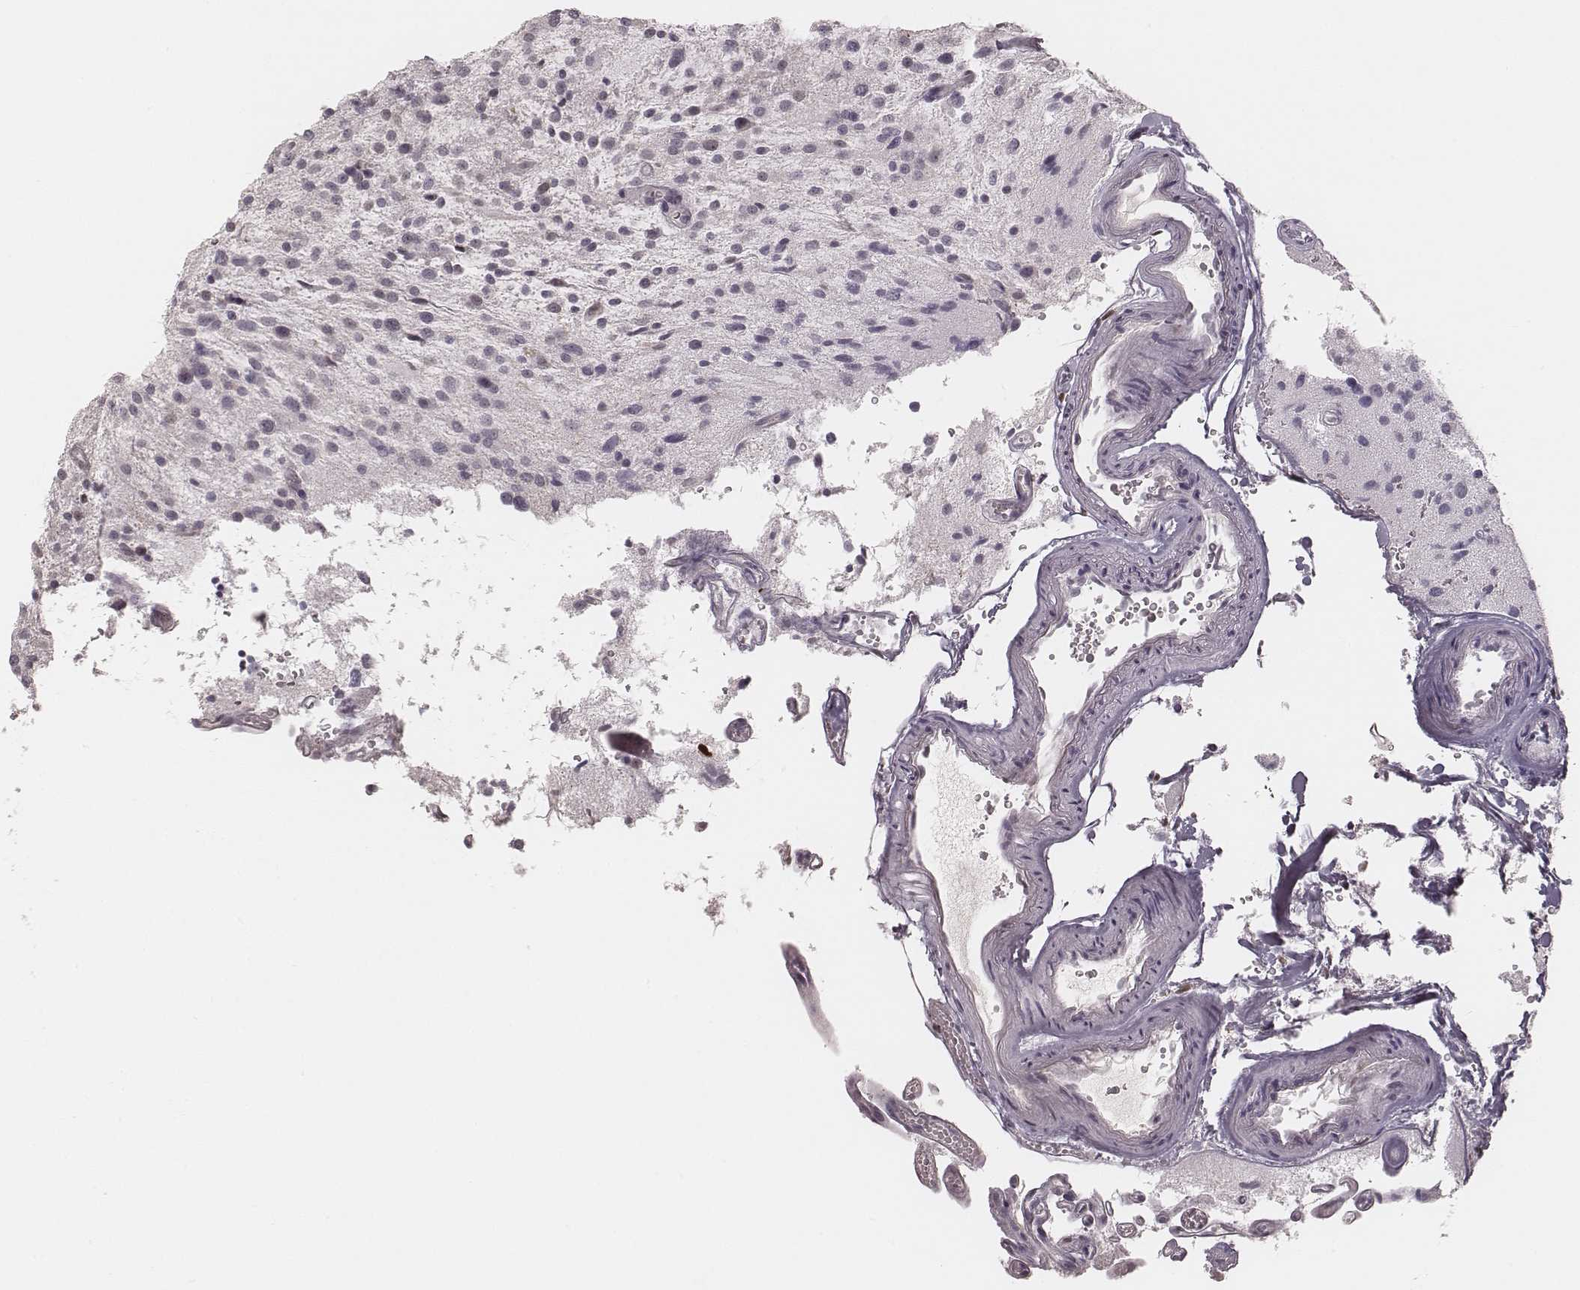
{"staining": {"intensity": "negative", "quantity": "none", "location": "none"}, "tissue": "glioma", "cell_type": "Tumor cells", "image_type": "cancer", "snomed": [{"axis": "morphology", "description": "Glioma, malignant, Low grade"}, {"axis": "topography", "description": "Brain"}], "caption": "The histopathology image demonstrates no staining of tumor cells in malignant low-grade glioma.", "gene": "MSX1", "patient": {"sex": "male", "age": 43}}